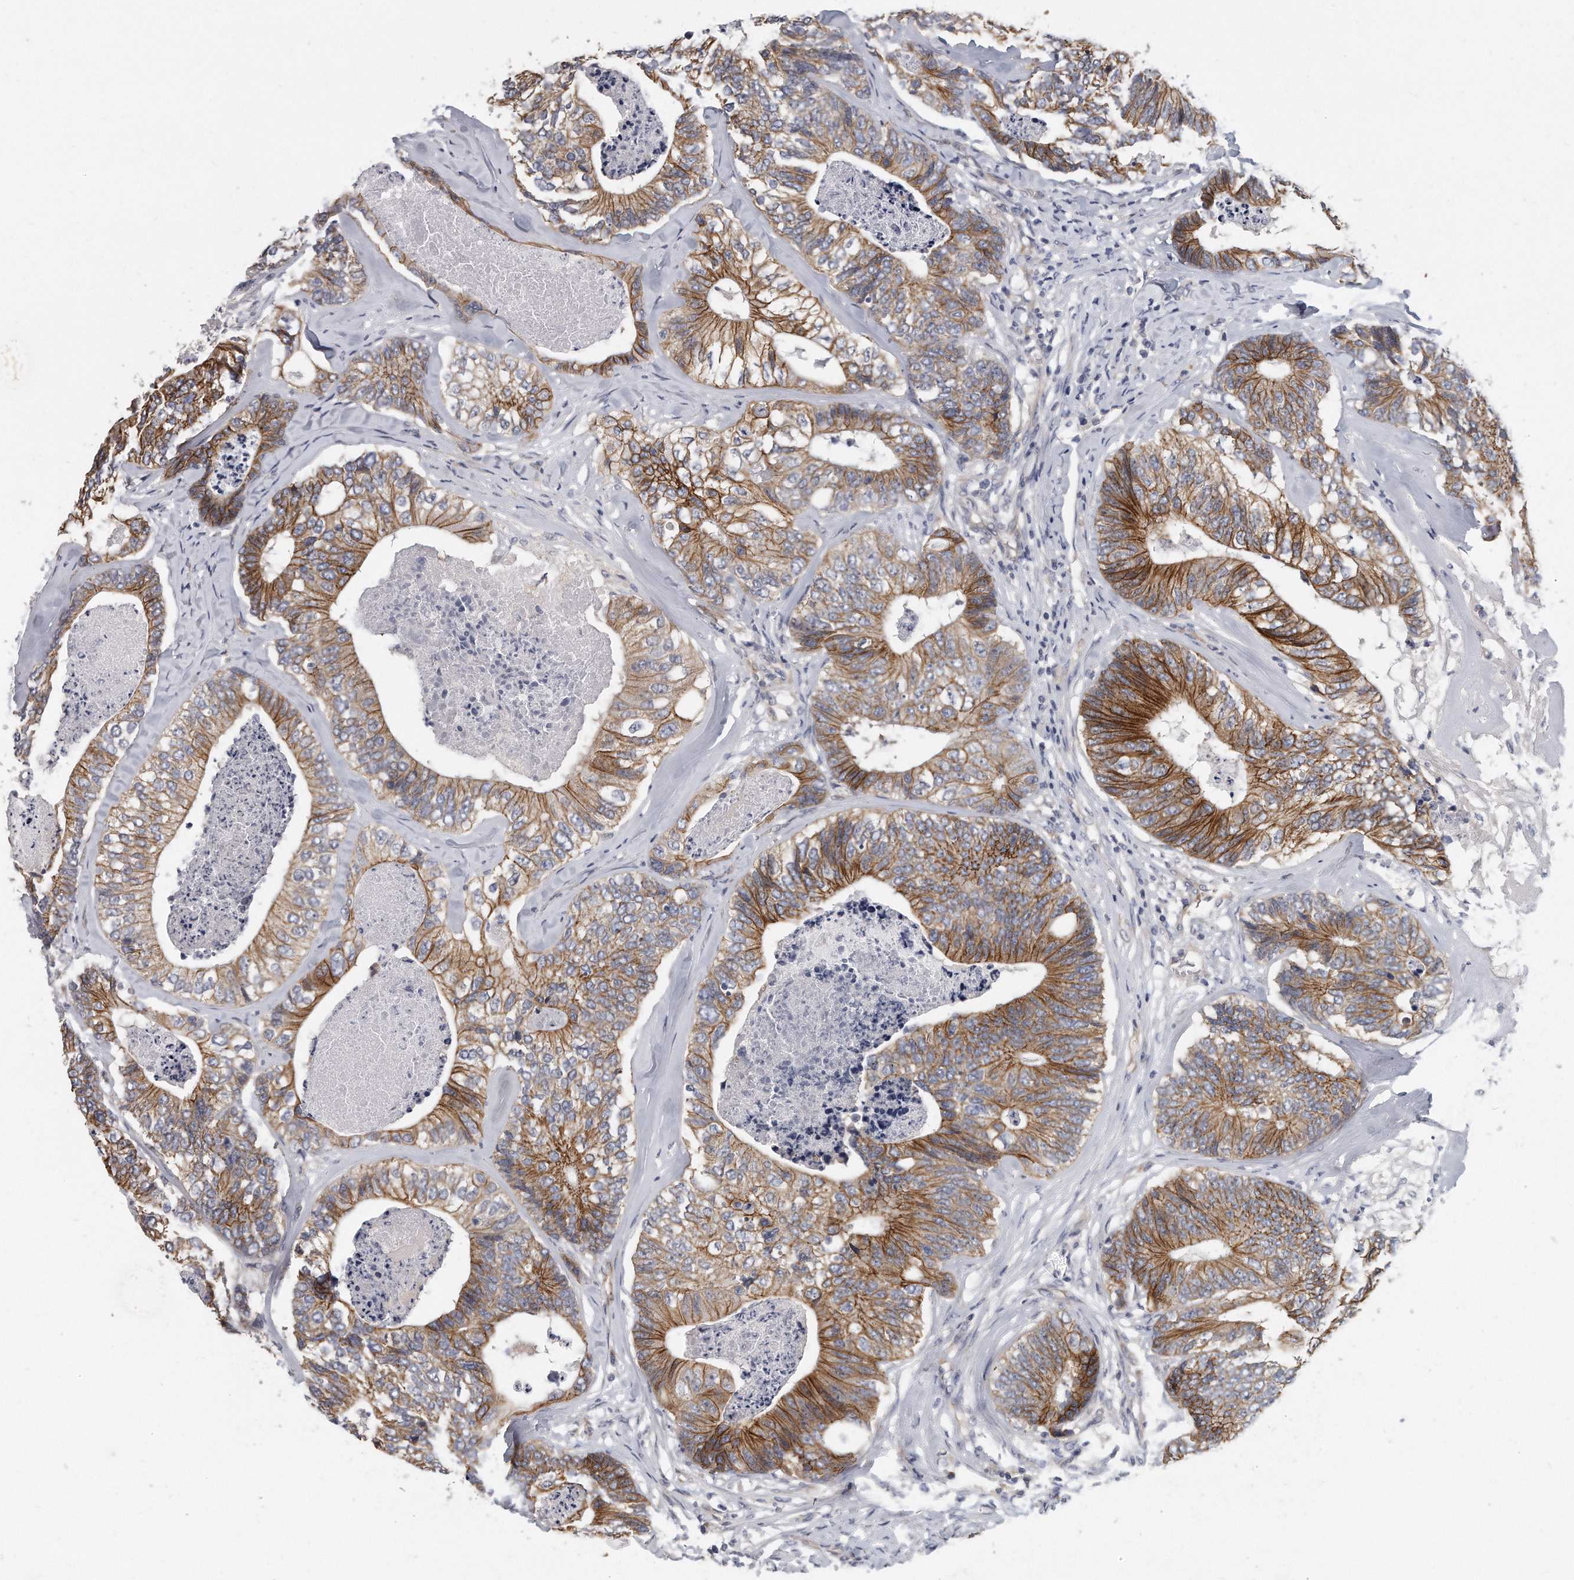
{"staining": {"intensity": "moderate", "quantity": ">75%", "location": "cytoplasmic/membranous"}, "tissue": "colorectal cancer", "cell_type": "Tumor cells", "image_type": "cancer", "snomed": [{"axis": "morphology", "description": "Adenocarcinoma, NOS"}, {"axis": "topography", "description": "Colon"}], "caption": "Moderate cytoplasmic/membranous positivity is present in about >75% of tumor cells in colorectal cancer. (DAB IHC, brown staining for protein, blue staining for nuclei).", "gene": "PLEKHA6", "patient": {"sex": "female", "age": 67}}